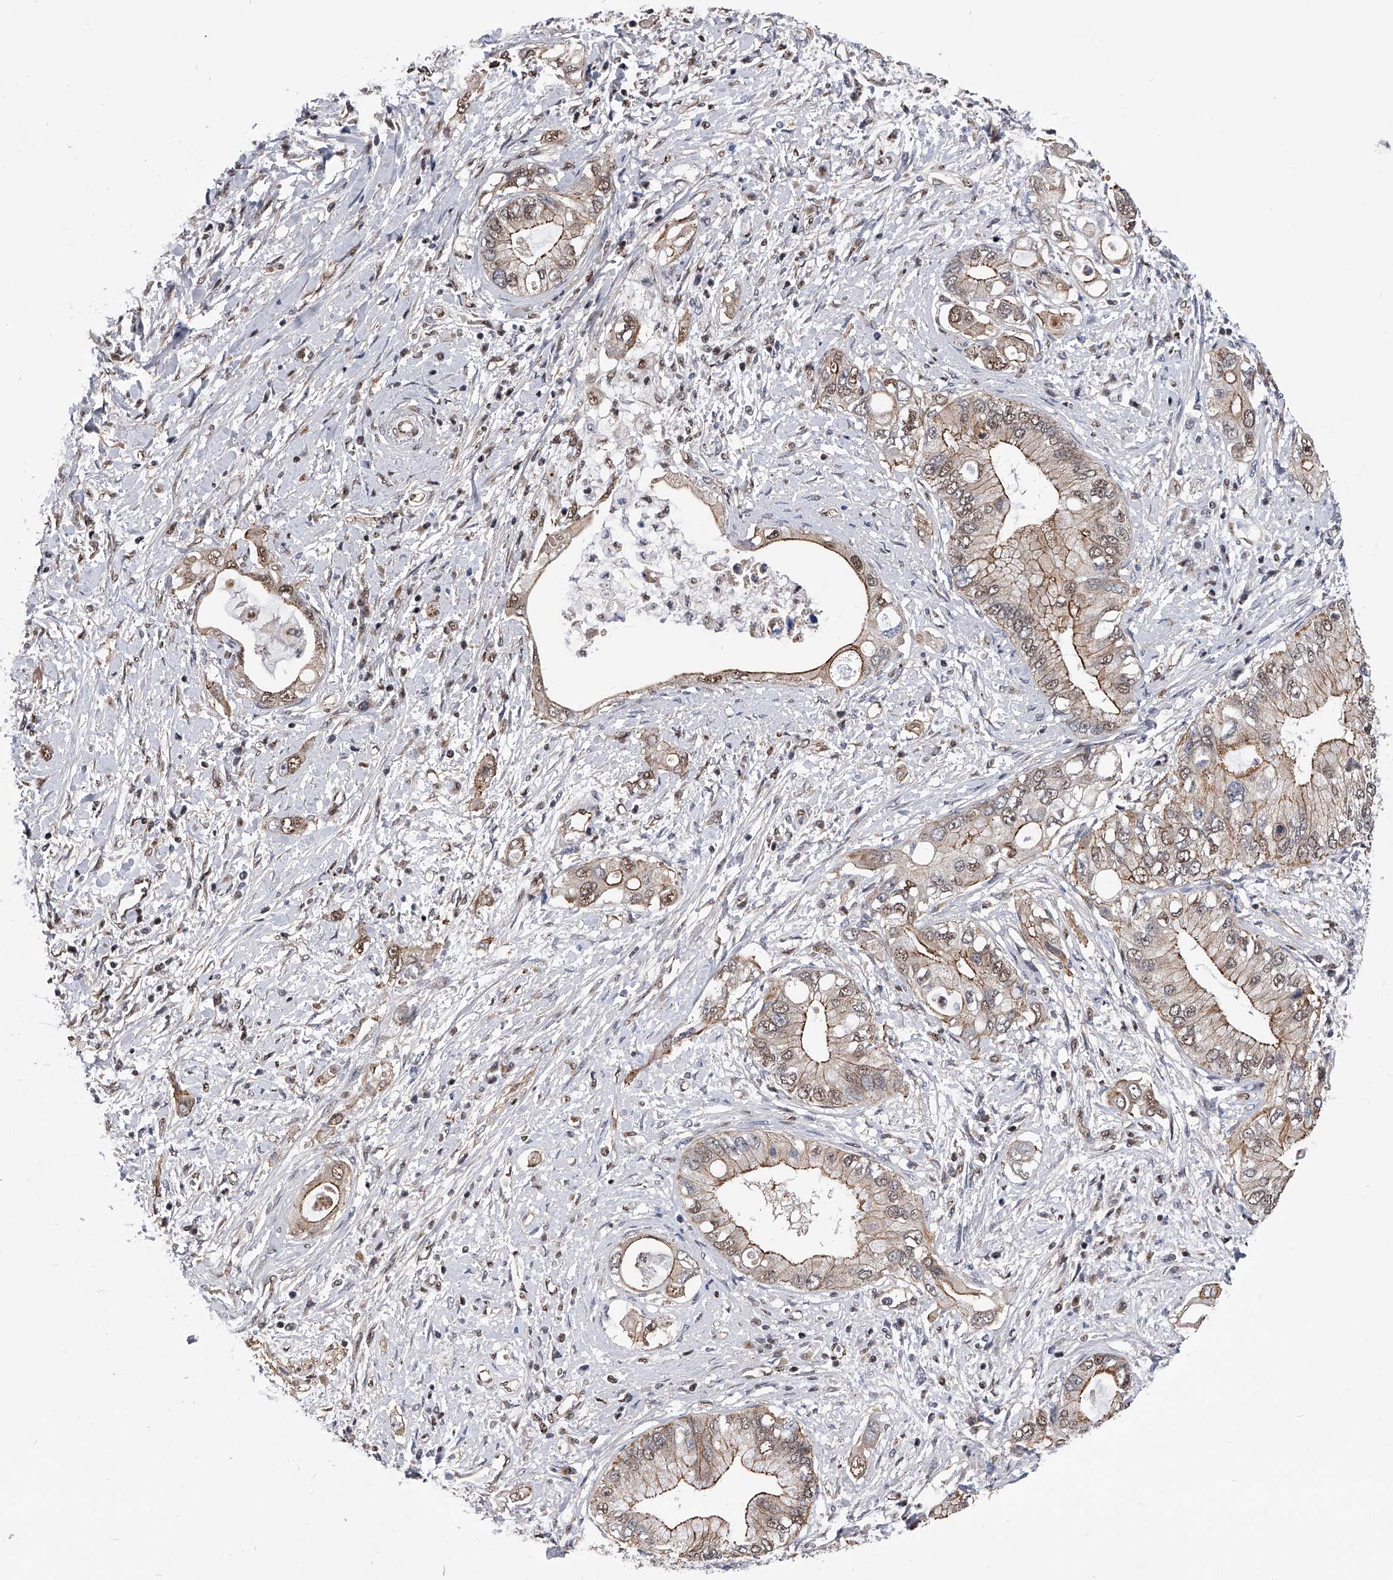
{"staining": {"intensity": "weak", "quantity": ">75%", "location": "cytoplasmic/membranous,nuclear"}, "tissue": "pancreatic cancer", "cell_type": "Tumor cells", "image_type": "cancer", "snomed": [{"axis": "morphology", "description": "Inflammation, NOS"}, {"axis": "morphology", "description": "Adenocarcinoma, NOS"}, {"axis": "topography", "description": "Pancreas"}], "caption": "IHC image of adenocarcinoma (pancreatic) stained for a protein (brown), which demonstrates low levels of weak cytoplasmic/membranous and nuclear staining in about >75% of tumor cells.", "gene": "ZNF76", "patient": {"sex": "female", "age": 56}}